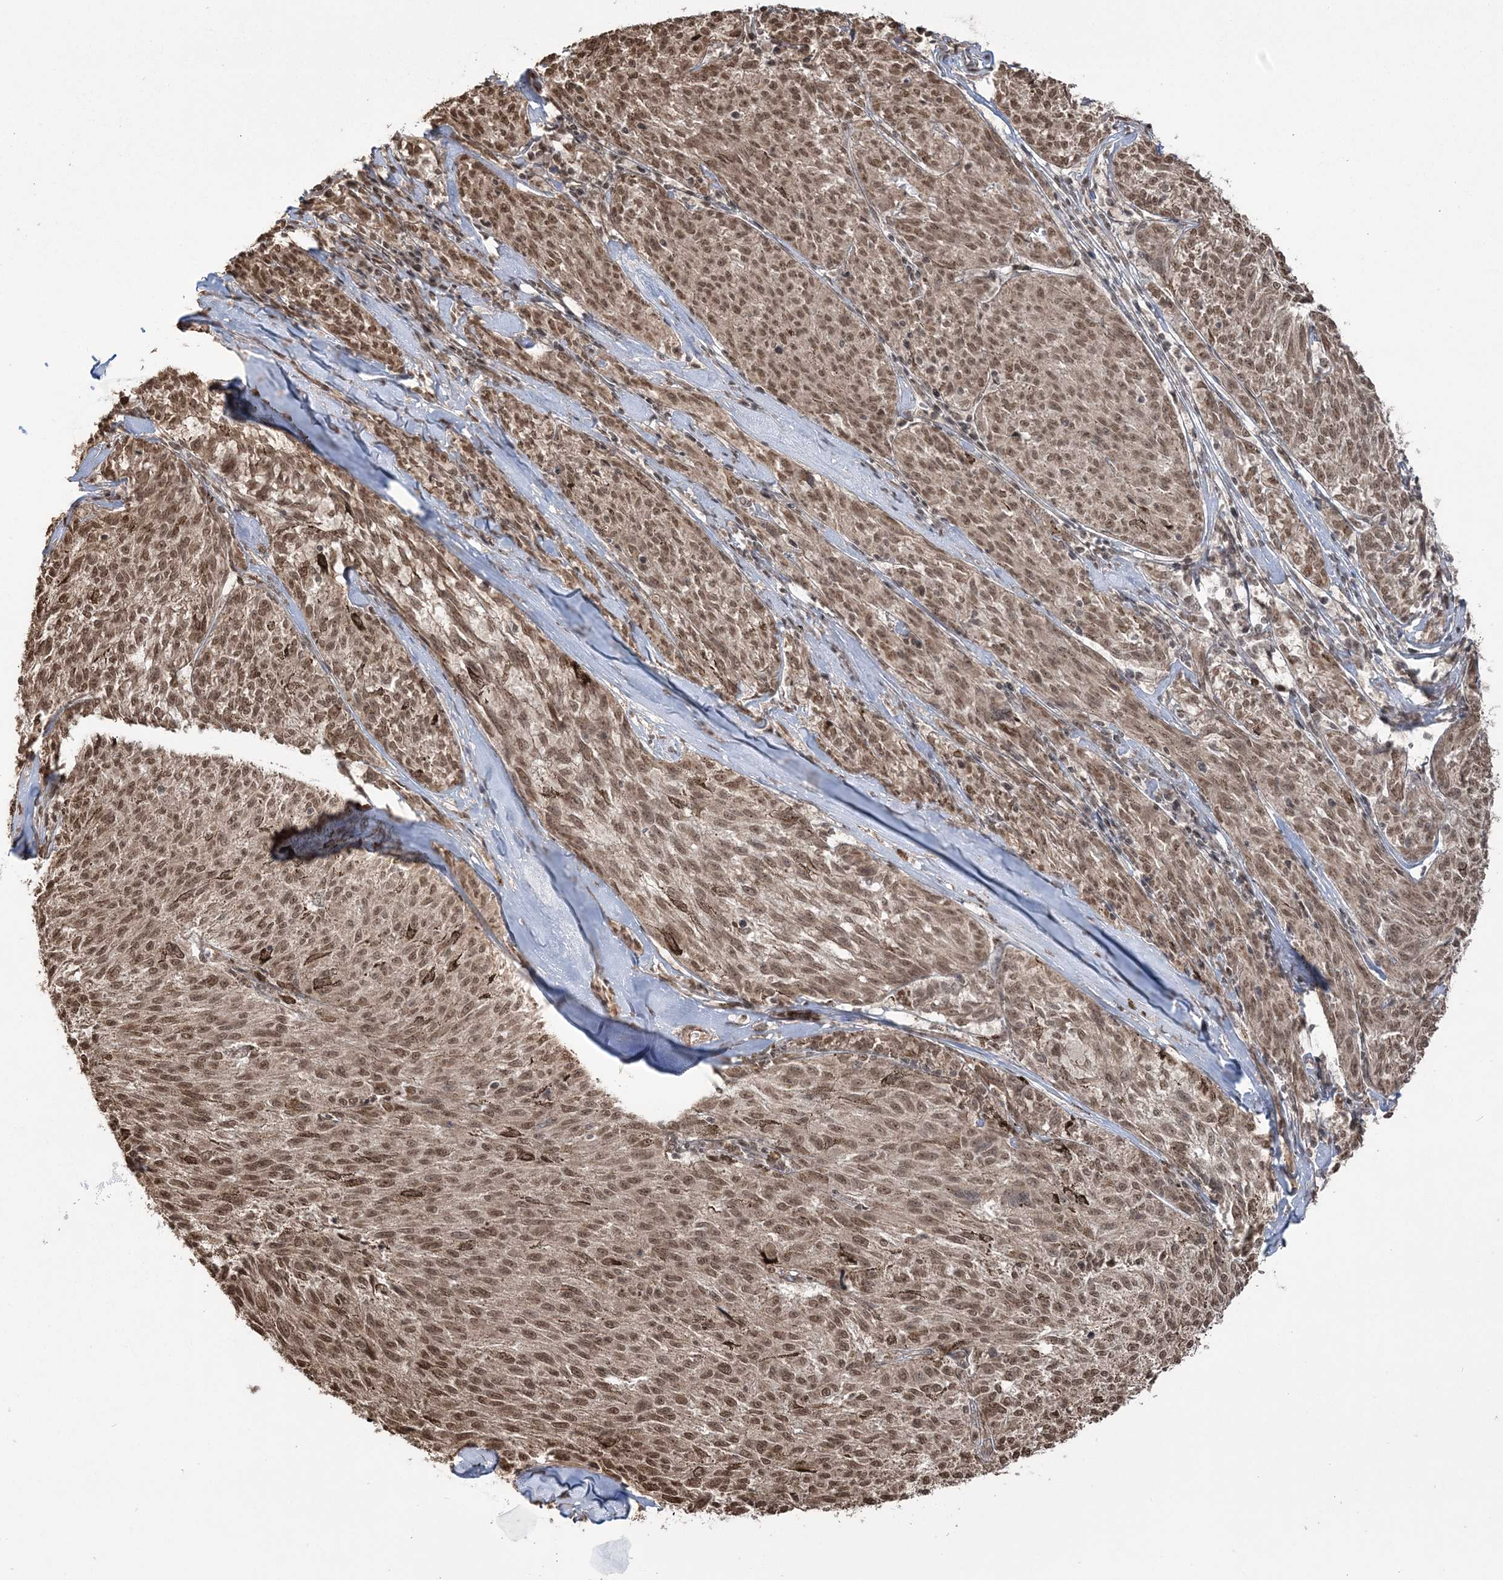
{"staining": {"intensity": "moderate", "quantity": ">75%", "location": "nuclear"}, "tissue": "melanoma", "cell_type": "Tumor cells", "image_type": "cancer", "snomed": [{"axis": "morphology", "description": "Malignant melanoma, NOS"}, {"axis": "topography", "description": "Skin"}], "caption": "Immunohistochemical staining of melanoma demonstrates moderate nuclear protein expression in about >75% of tumor cells.", "gene": "ZNF839", "patient": {"sex": "female", "age": 72}}